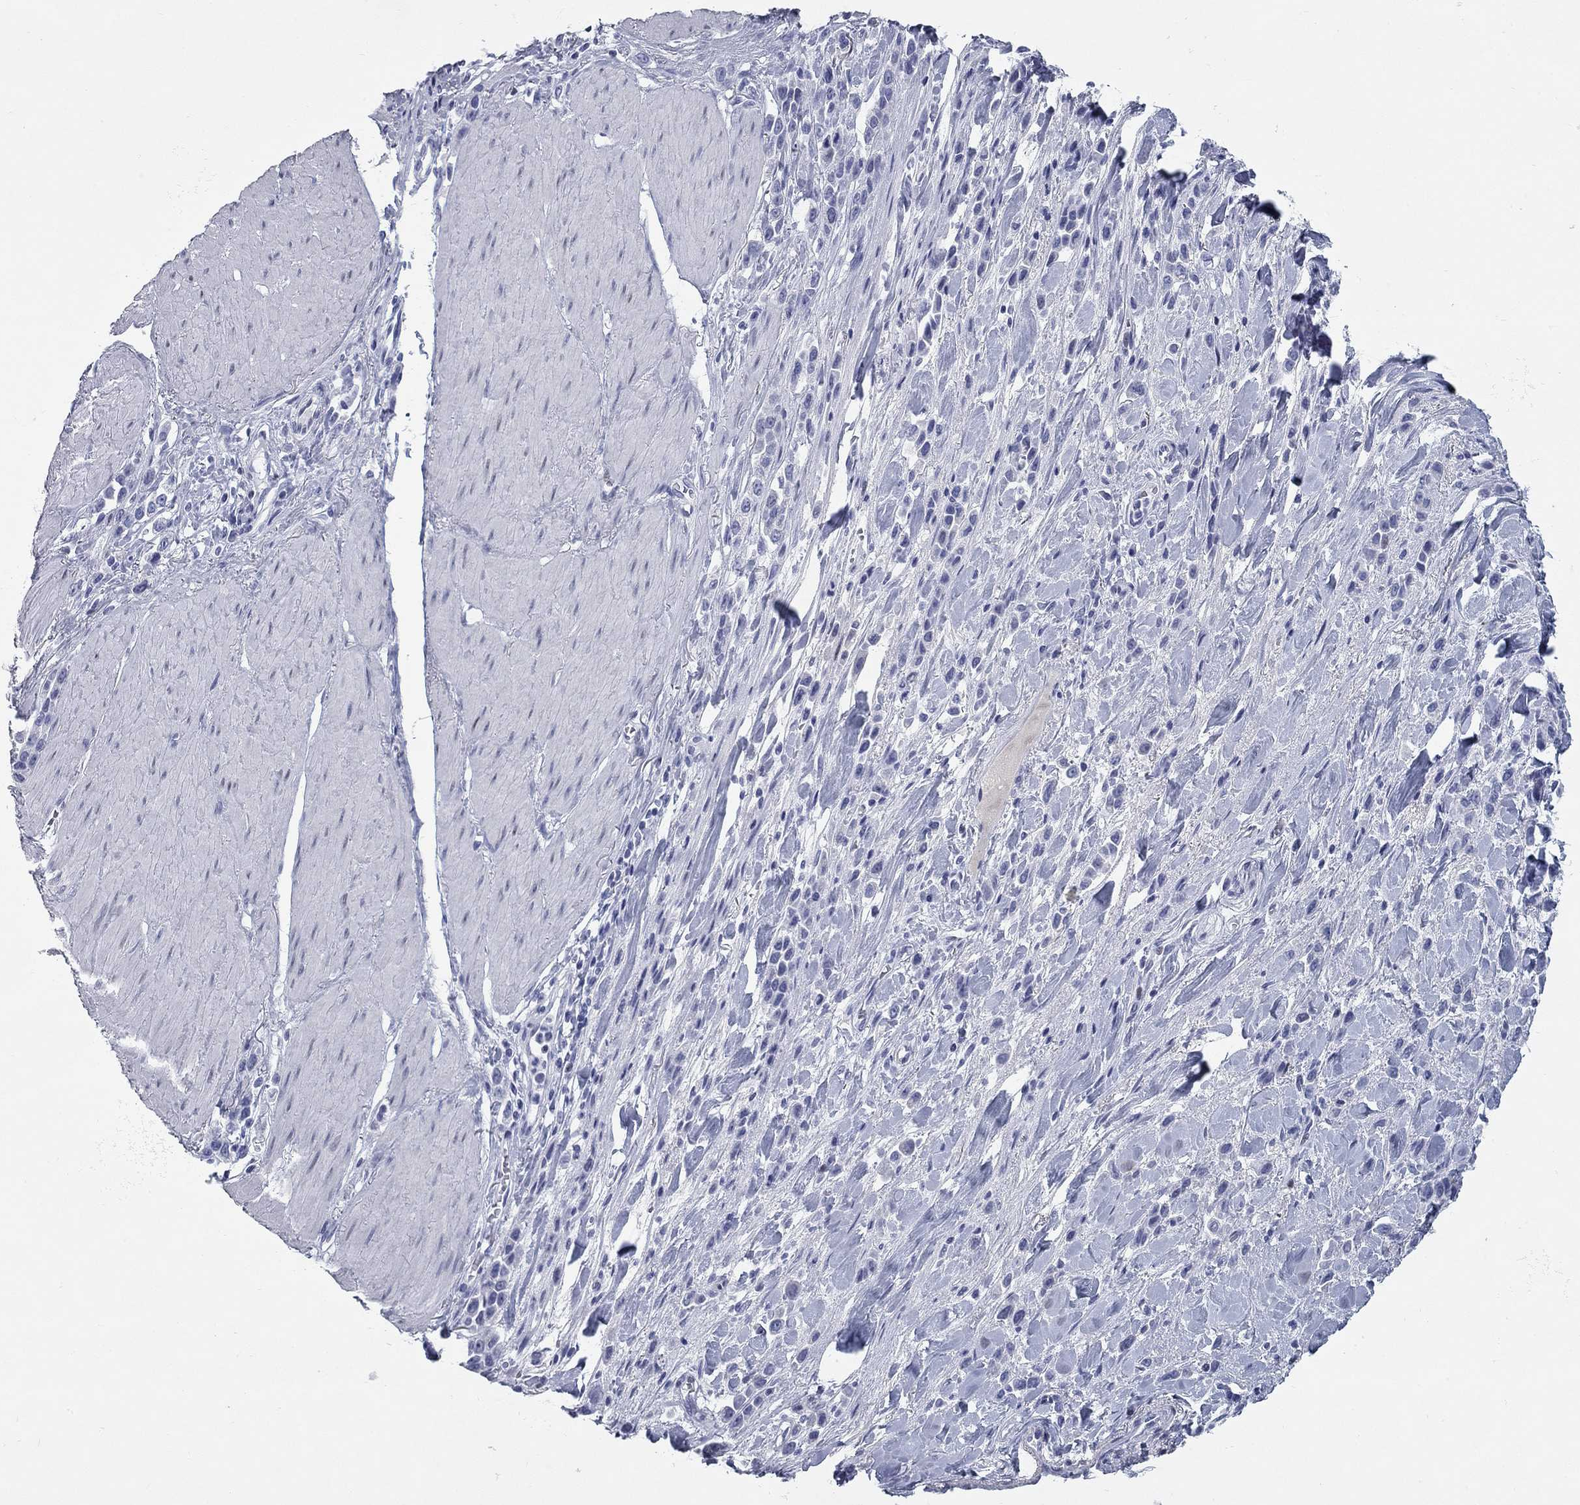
{"staining": {"intensity": "negative", "quantity": "none", "location": "none"}, "tissue": "stomach cancer", "cell_type": "Tumor cells", "image_type": "cancer", "snomed": [{"axis": "morphology", "description": "Adenocarcinoma, NOS"}, {"axis": "topography", "description": "Stomach"}], "caption": "Tumor cells are negative for protein expression in human stomach adenocarcinoma.", "gene": "ASF1B", "patient": {"sex": "male", "age": 47}}